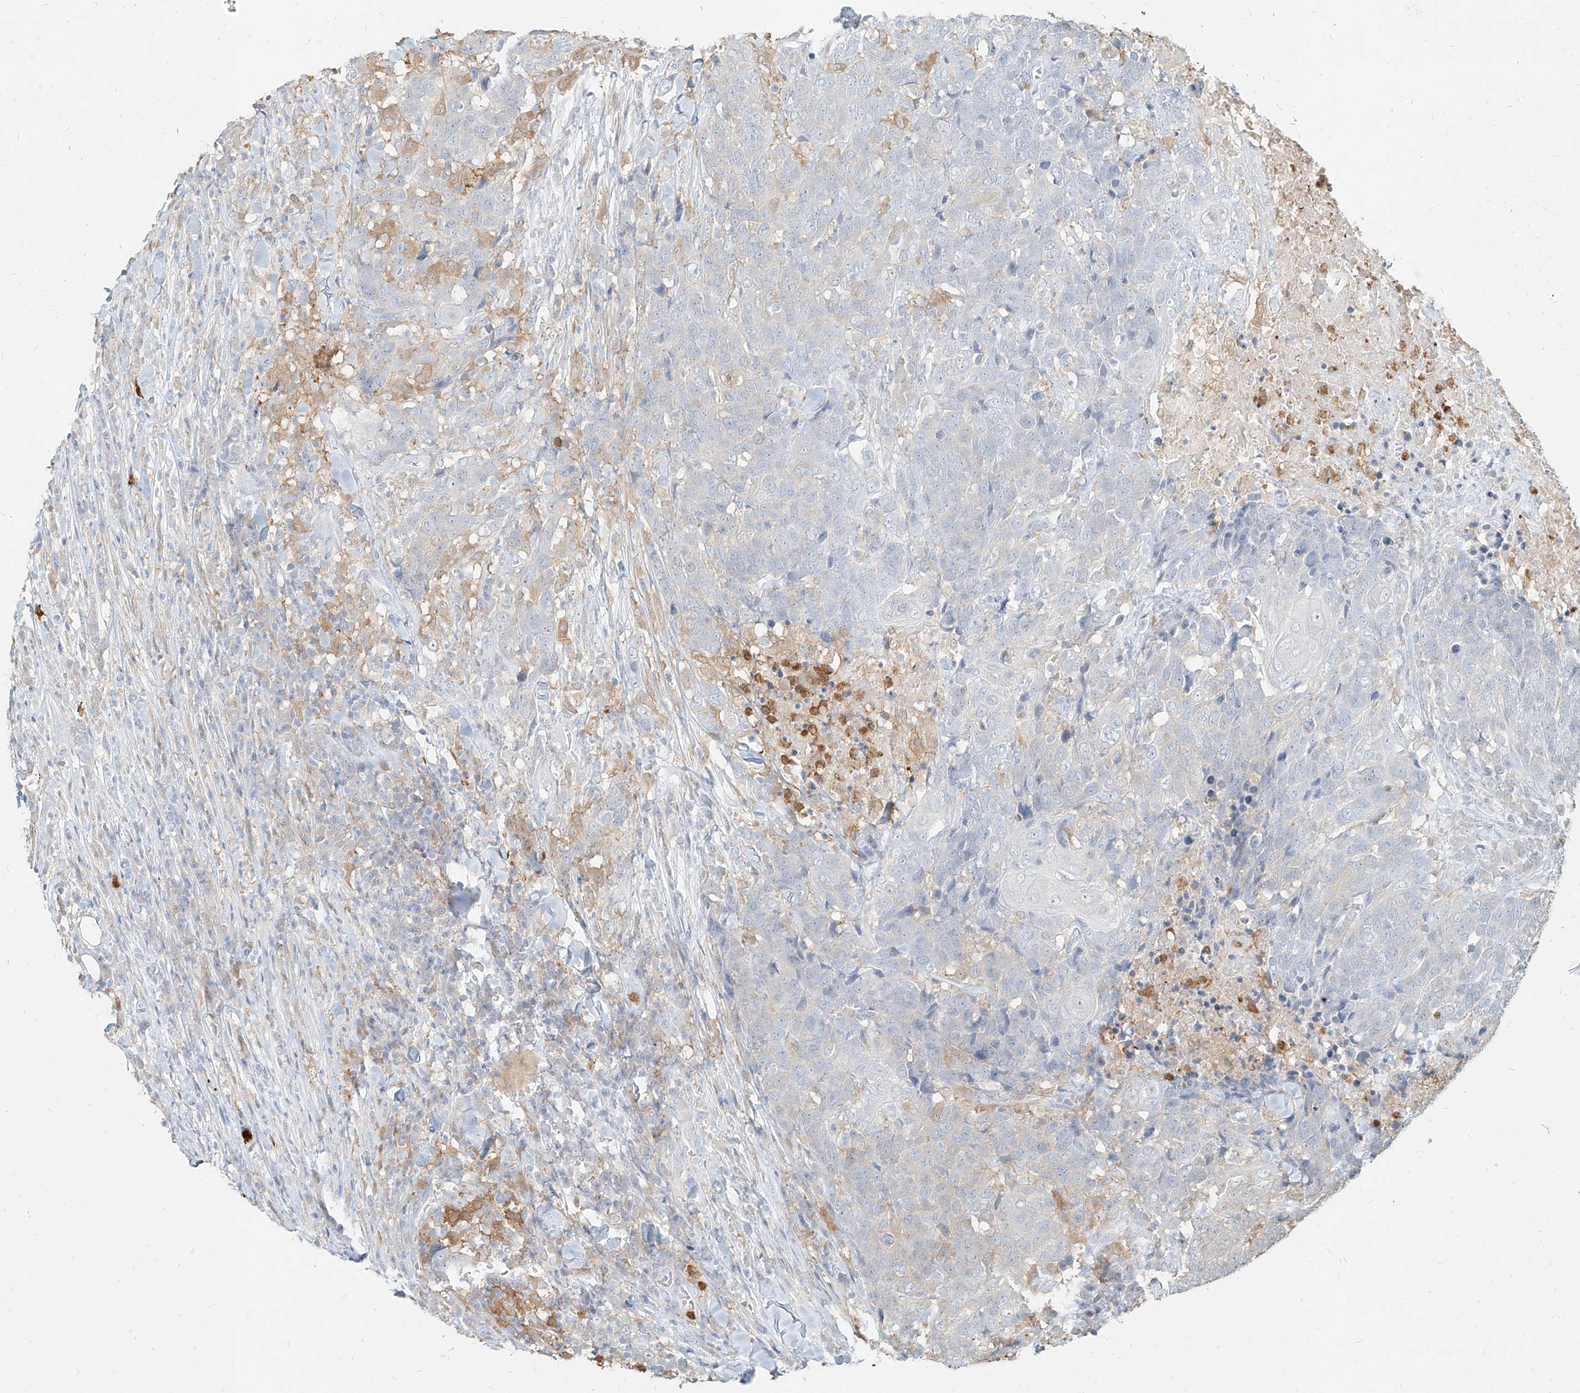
{"staining": {"intensity": "negative", "quantity": "none", "location": "none"}, "tissue": "head and neck cancer", "cell_type": "Tumor cells", "image_type": "cancer", "snomed": [{"axis": "morphology", "description": "Squamous cell carcinoma, NOS"}, {"axis": "topography", "description": "Head-Neck"}], "caption": "Image shows no significant protein positivity in tumor cells of head and neck cancer (squamous cell carcinoma). The staining was performed using DAB to visualize the protein expression in brown, while the nuclei were stained in blue with hematoxylin (Magnification: 20x).", "gene": "PGD", "patient": {"sex": "male", "age": 66}}